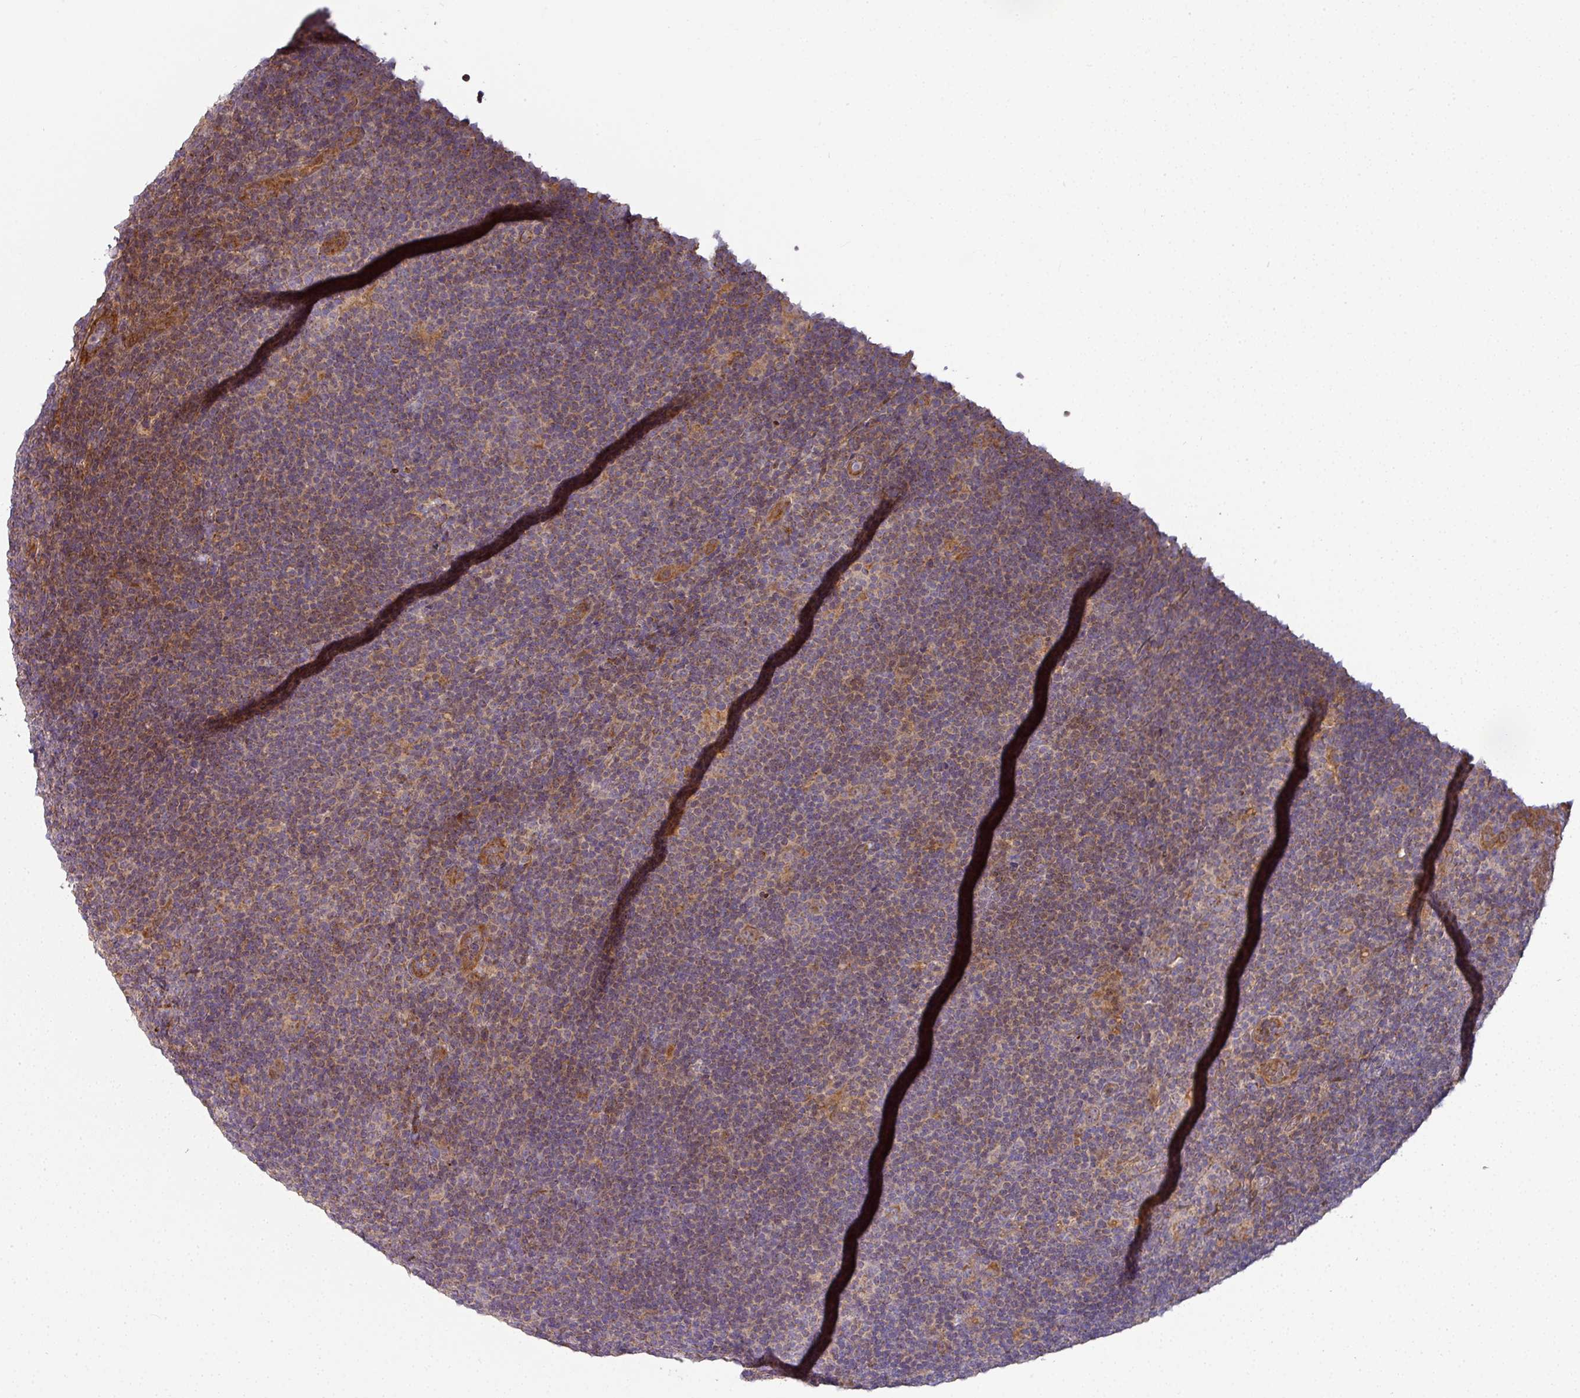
{"staining": {"intensity": "moderate", "quantity": ">75%", "location": "cytoplasmic/membranous"}, "tissue": "lymphoma", "cell_type": "Tumor cells", "image_type": "cancer", "snomed": [{"axis": "morphology", "description": "Hodgkin's disease, NOS"}, {"axis": "topography", "description": "Lymph node"}], "caption": "This image demonstrates Hodgkin's disease stained with immunohistochemistry to label a protein in brown. The cytoplasmic/membranous of tumor cells show moderate positivity for the protein. Nuclei are counter-stained blue.", "gene": "STK35", "patient": {"sex": "female", "age": 57}}